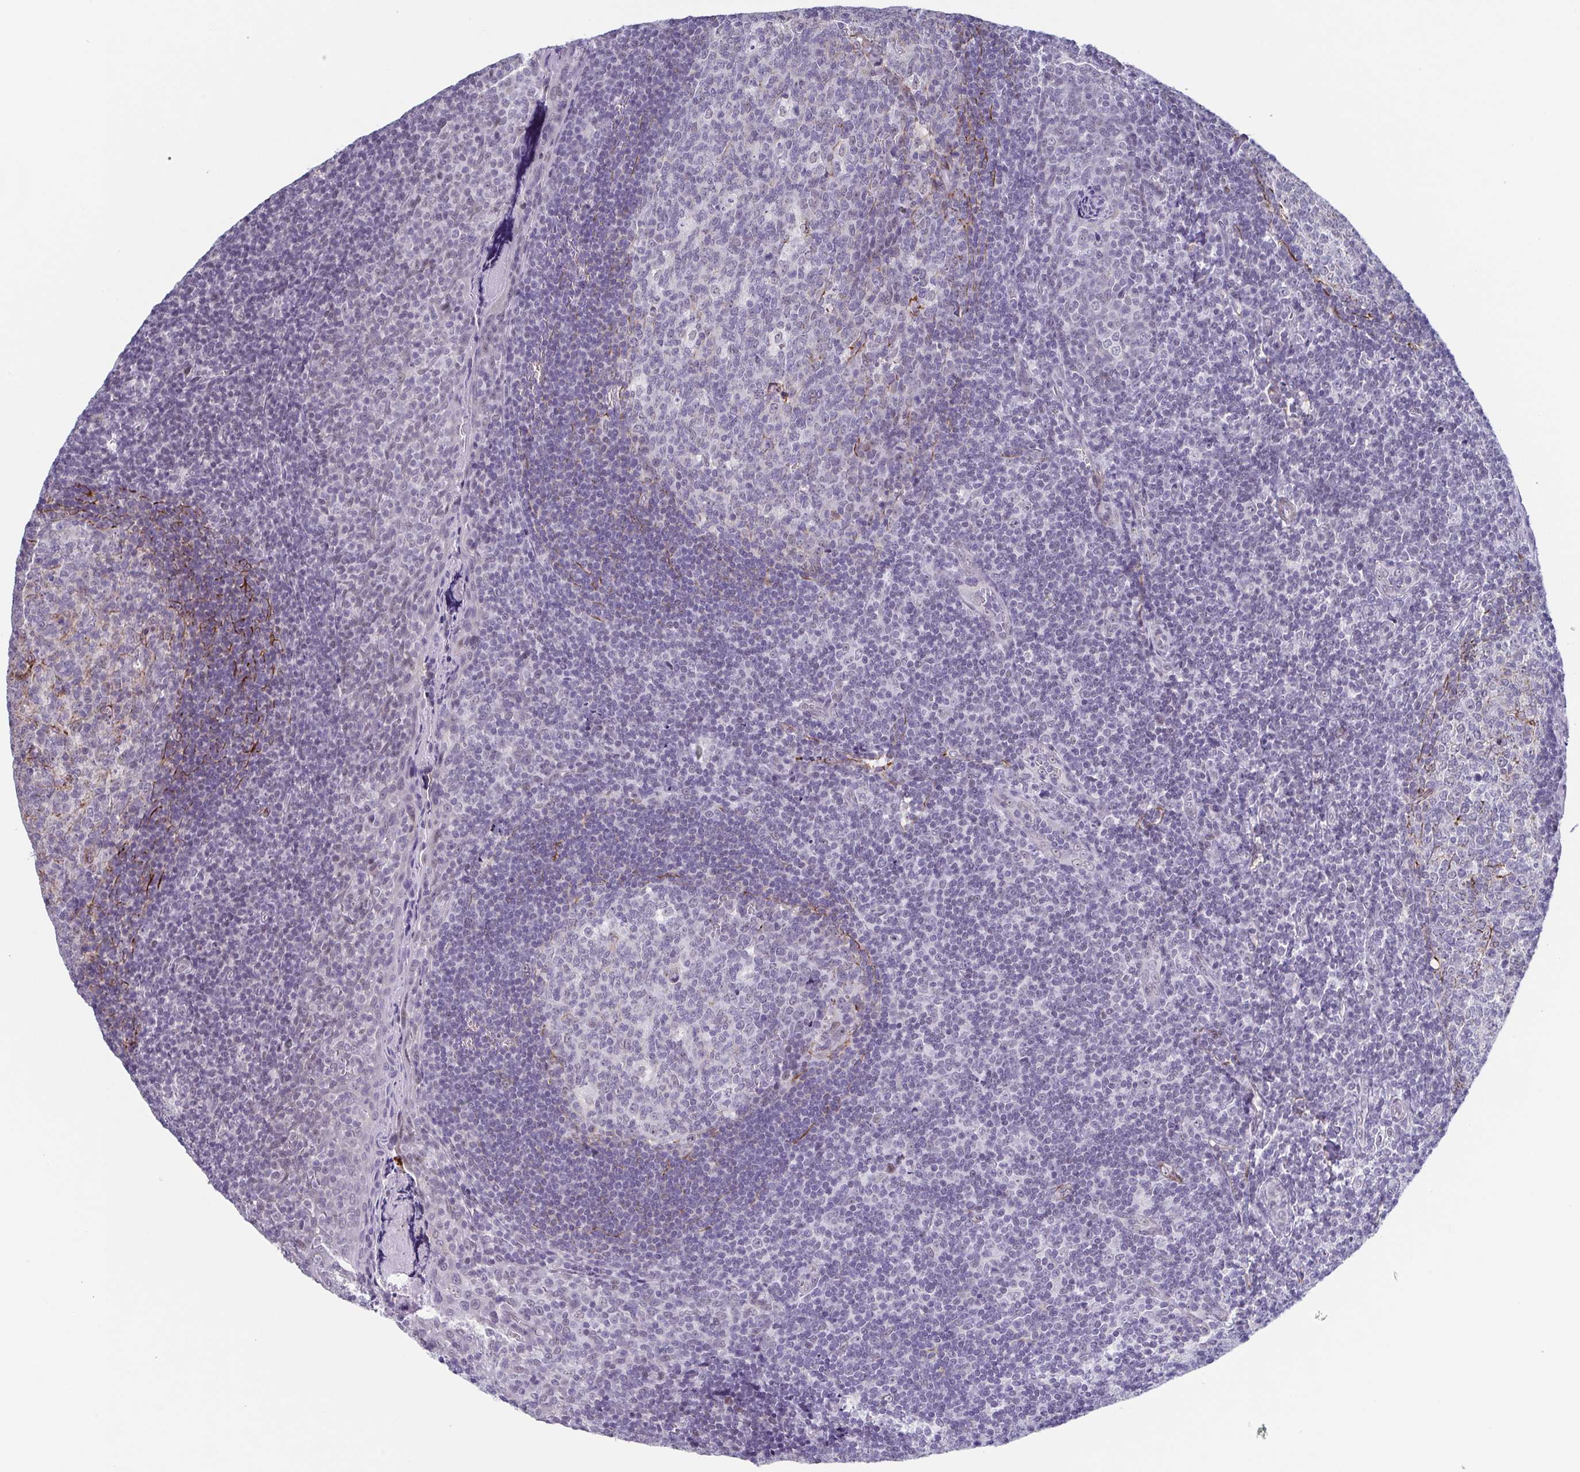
{"staining": {"intensity": "moderate", "quantity": "<25%", "location": "cytoplasmic/membranous"}, "tissue": "tonsil", "cell_type": "Germinal center cells", "image_type": "normal", "snomed": [{"axis": "morphology", "description": "Normal tissue, NOS"}, {"axis": "morphology", "description": "Inflammation, NOS"}, {"axis": "topography", "description": "Tonsil"}], "caption": "High-magnification brightfield microscopy of normal tonsil stained with DAB (3,3'-diaminobenzidine) (brown) and counterstained with hematoxylin (blue). germinal center cells exhibit moderate cytoplasmic/membranous staining is present in approximately<25% of cells.", "gene": "TMEM92", "patient": {"sex": "female", "age": 31}}